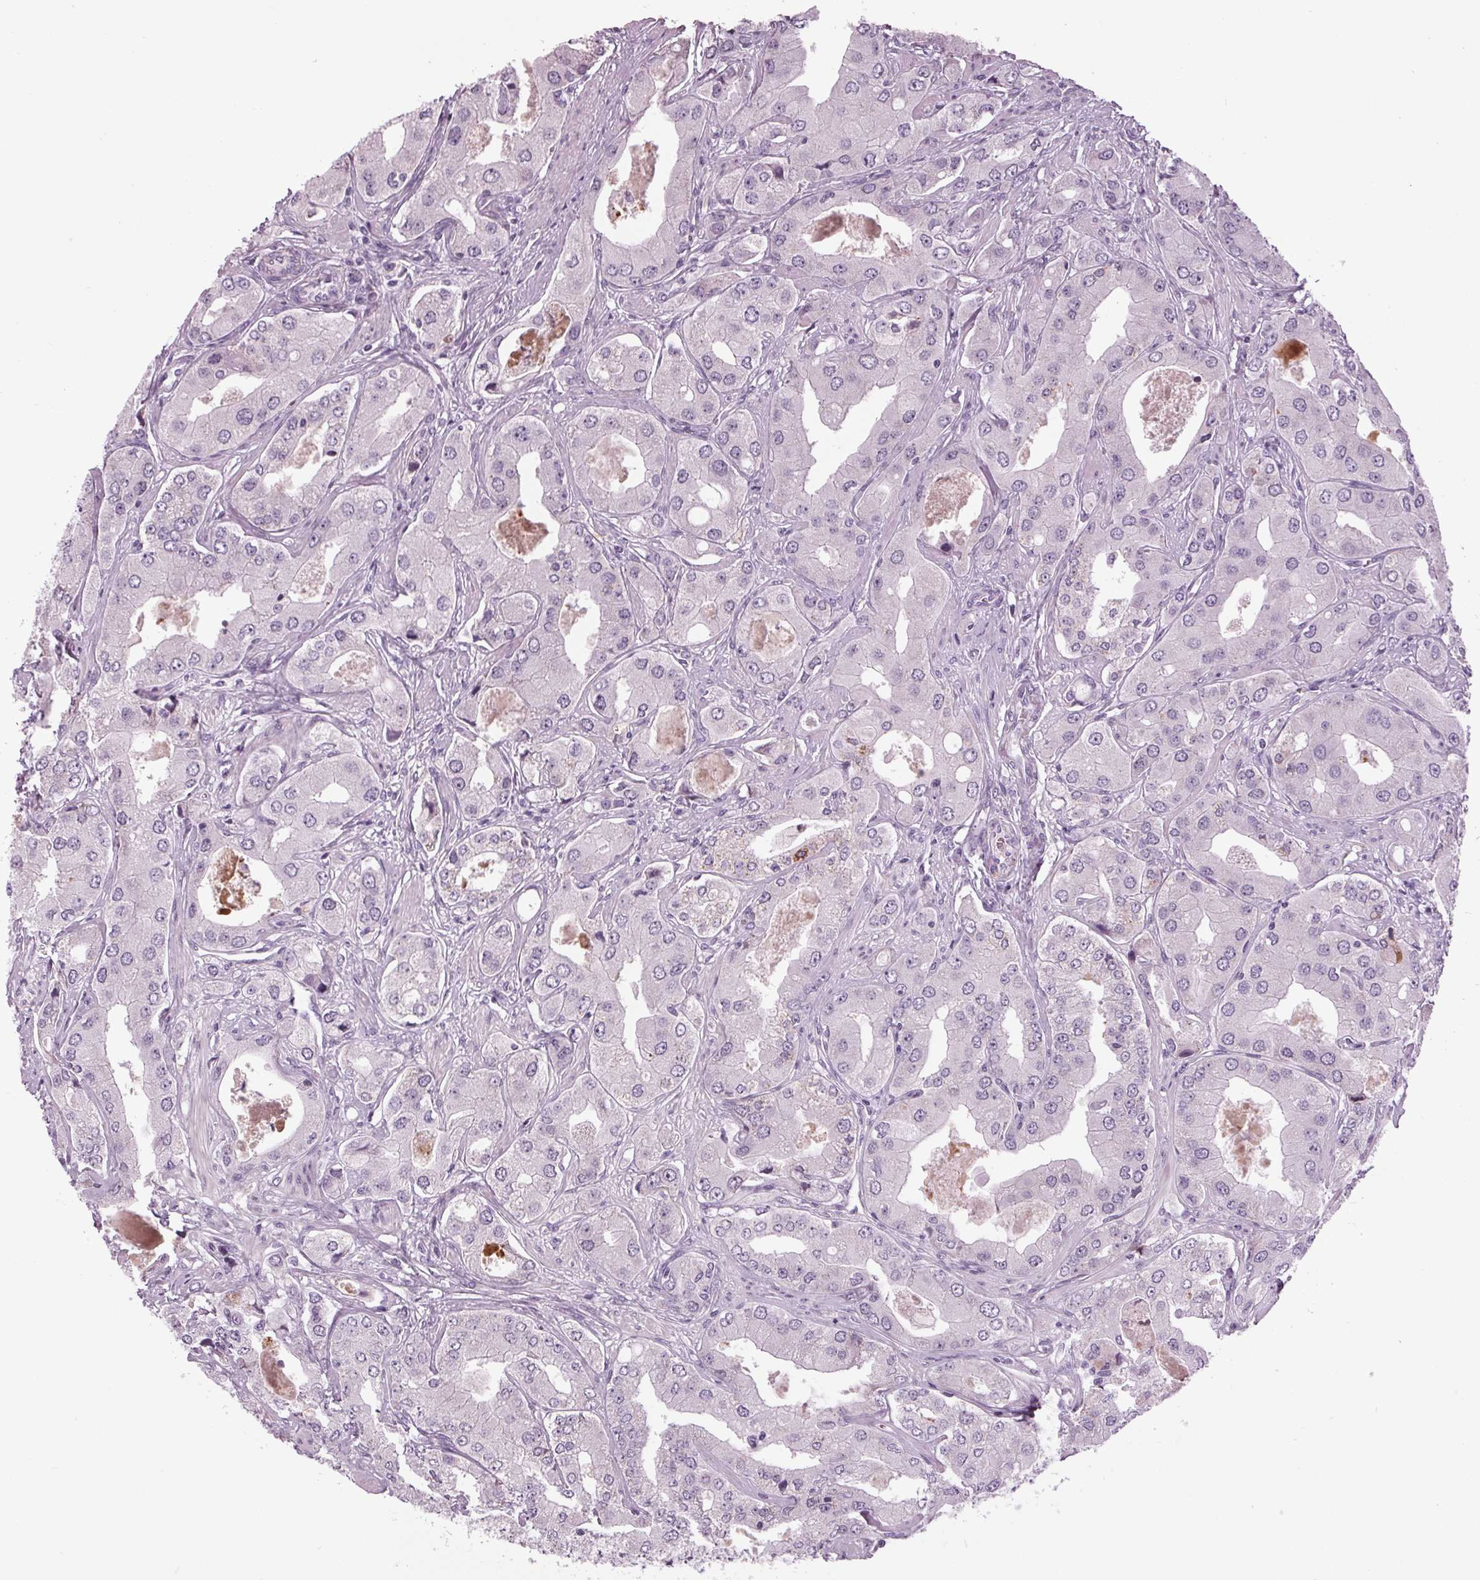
{"staining": {"intensity": "negative", "quantity": "none", "location": "none"}, "tissue": "prostate cancer", "cell_type": "Tumor cells", "image_type": "cancer", "snomed": [{"axis": "morphology", "description": "Adenocarcinoma, Low grade"}, {"axis": "topography", "description": "Prostate"}], "caption": "Immunohistochemistry of low-grade adenocarcinoma (prostate) shows no staining in tumor cells.", "gene": "CYP3A43", "patient": {"sex": "male", "age": 60}}